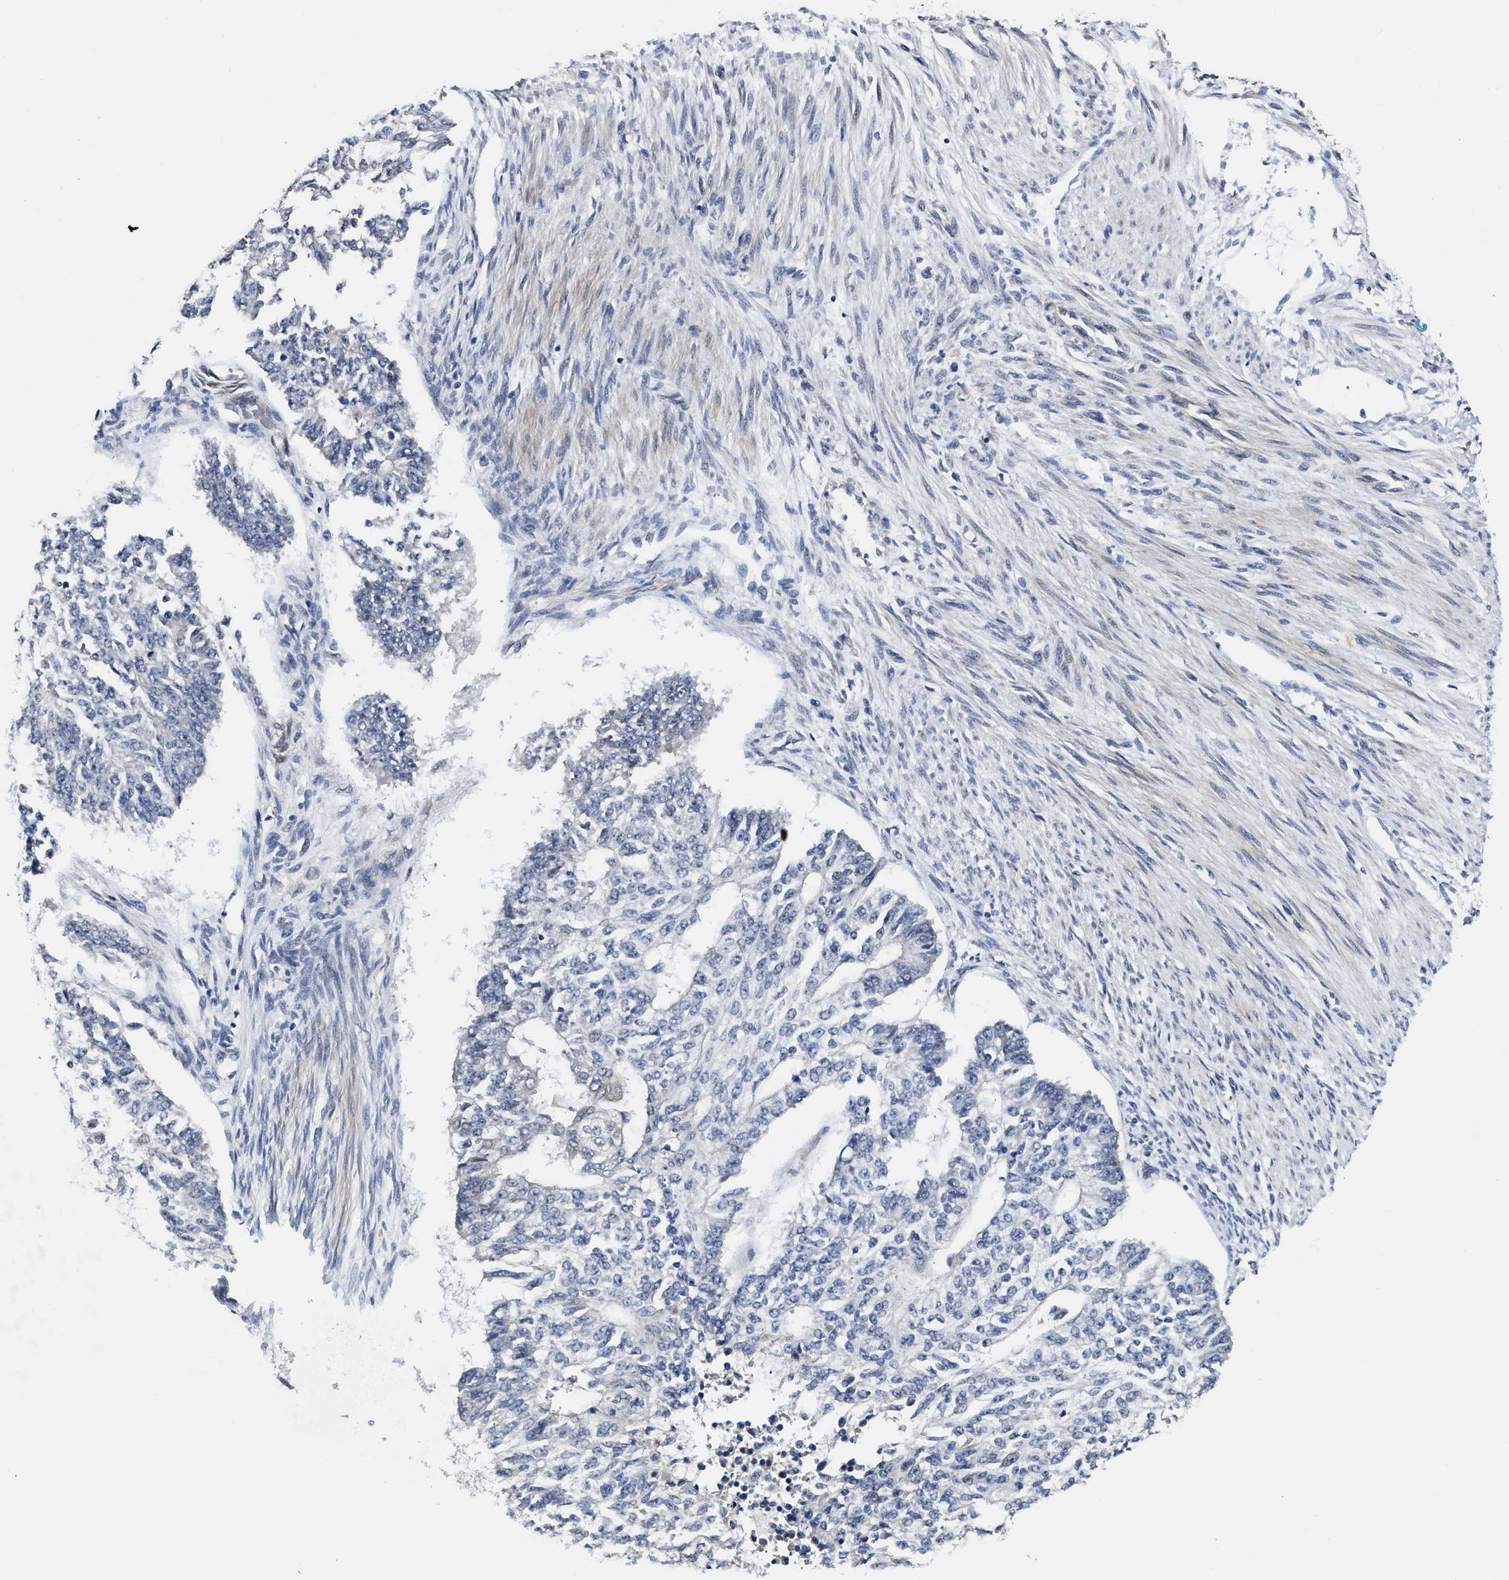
{"staining": {"intensity": "negative", "quantity": "none", "location": "none"}, "tissue": "endometrial cancer", "cell_type": "Tumor cells", "image_type": "cancer", "snomed": [{"axis": "morphology", "description": "Adenocarcinoma, NOS"}, {"axis": "topography", "description": "Endometrium"}], "caption": "This photomicrograph is of endometrial cancer (adenocarcinoma) stained with immunohistochemistry (IHC) to label a protein in brown with the nuclei are counter-stained blue. There is no positivity in tumor cells.", "gene": "TRAF6", "patient": {"sex": "female", "age": 32}}